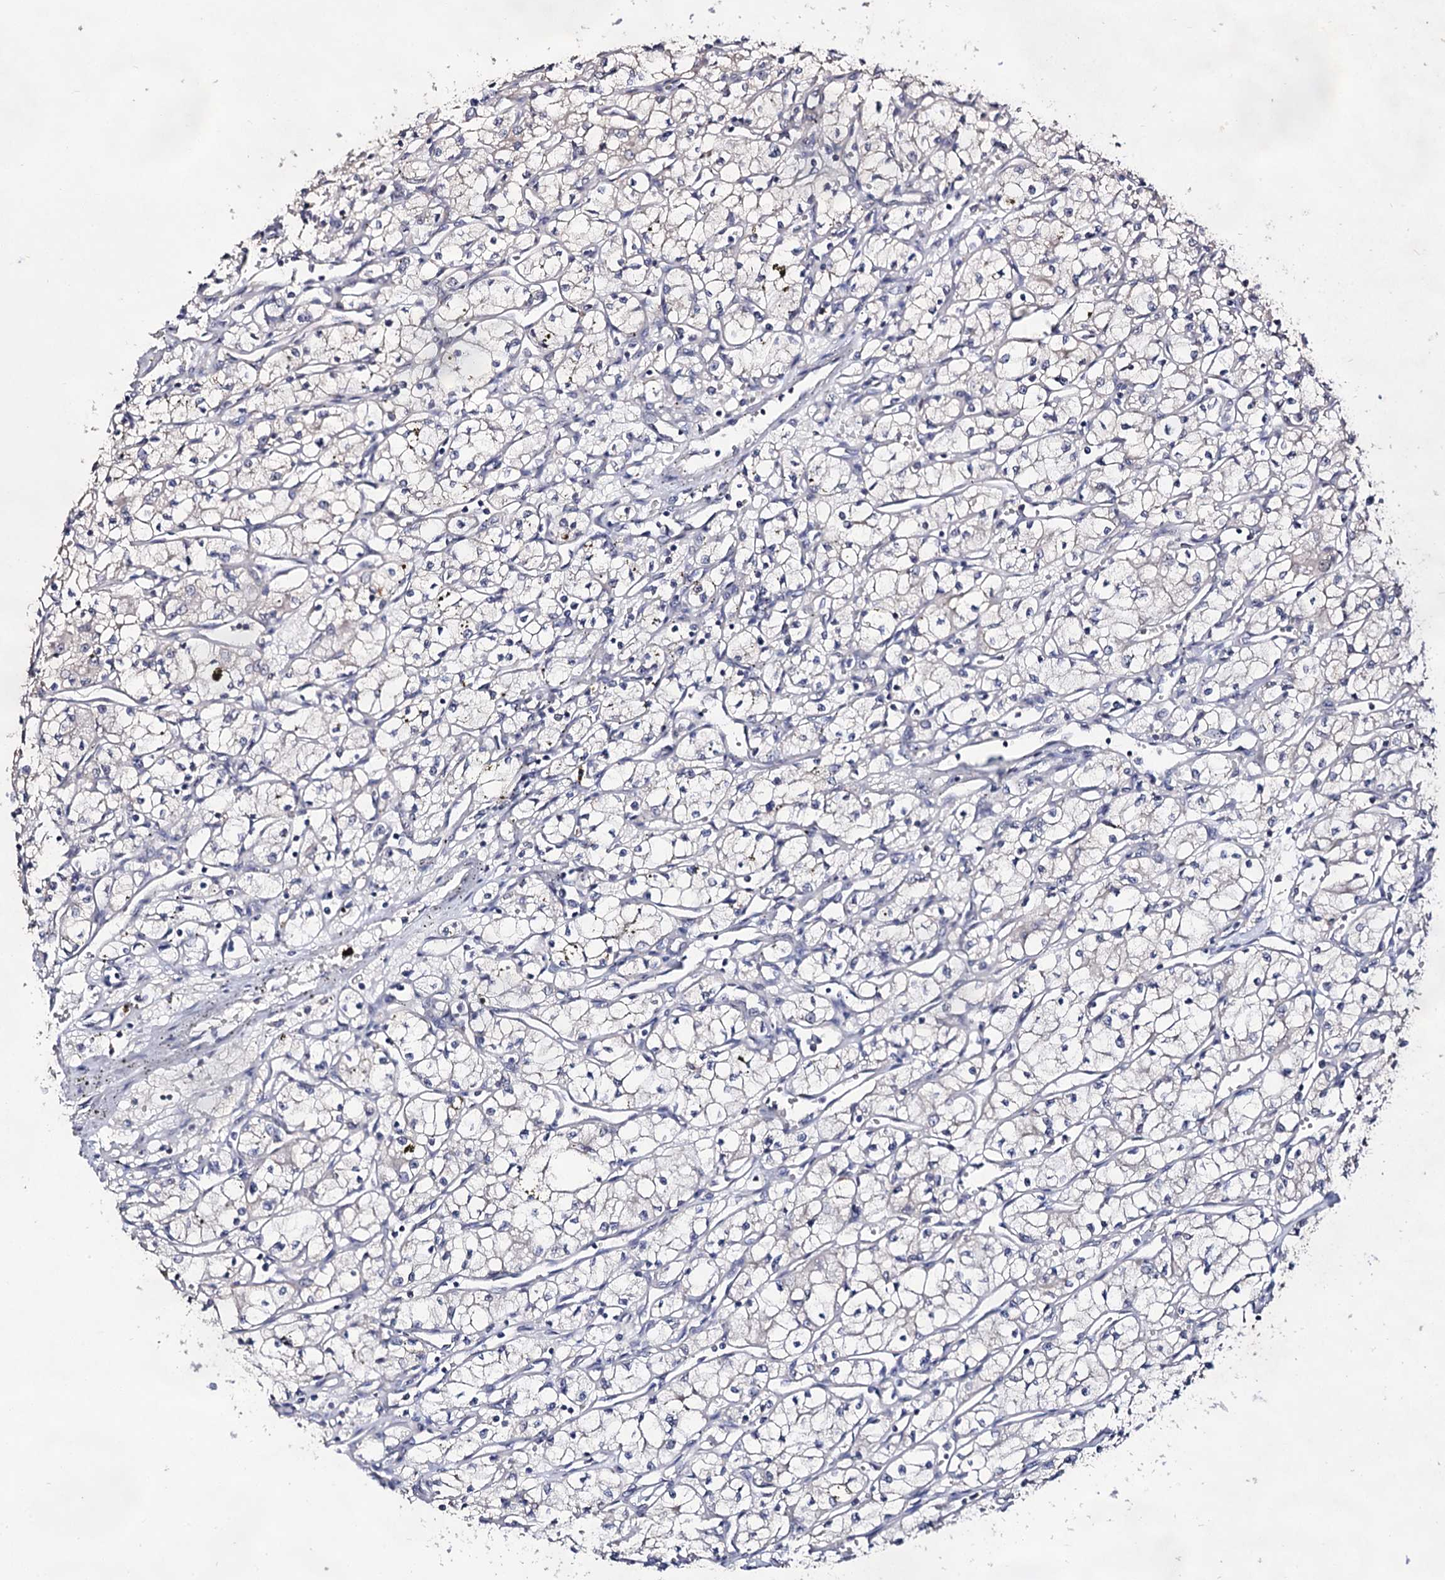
{"staining": {"intensity": "negative", "quantity": "none", "location": "none"}, "tissue": "renal cancer", "cell_type": "Tumor cells", "image_type": "cancer", "snomed": [{"axis": "morphology", "description": "Adenocarcinoma, NOS"}, {"axis": "topography", "description": "Kidney"}], "caption": "DAB (3,3'-diaminobenzidine) immunohistochemical staining of human adenocarcinoma (renal) displays no significant positivity in tumor cells. The staining is performed using DAB (3,3'-diaminobenzidine) brown chromogen with nuclei counter-stained in using hematoxylin.", "gene": "ARFIP2", "patient": {"sex": "male", "age": 59}}